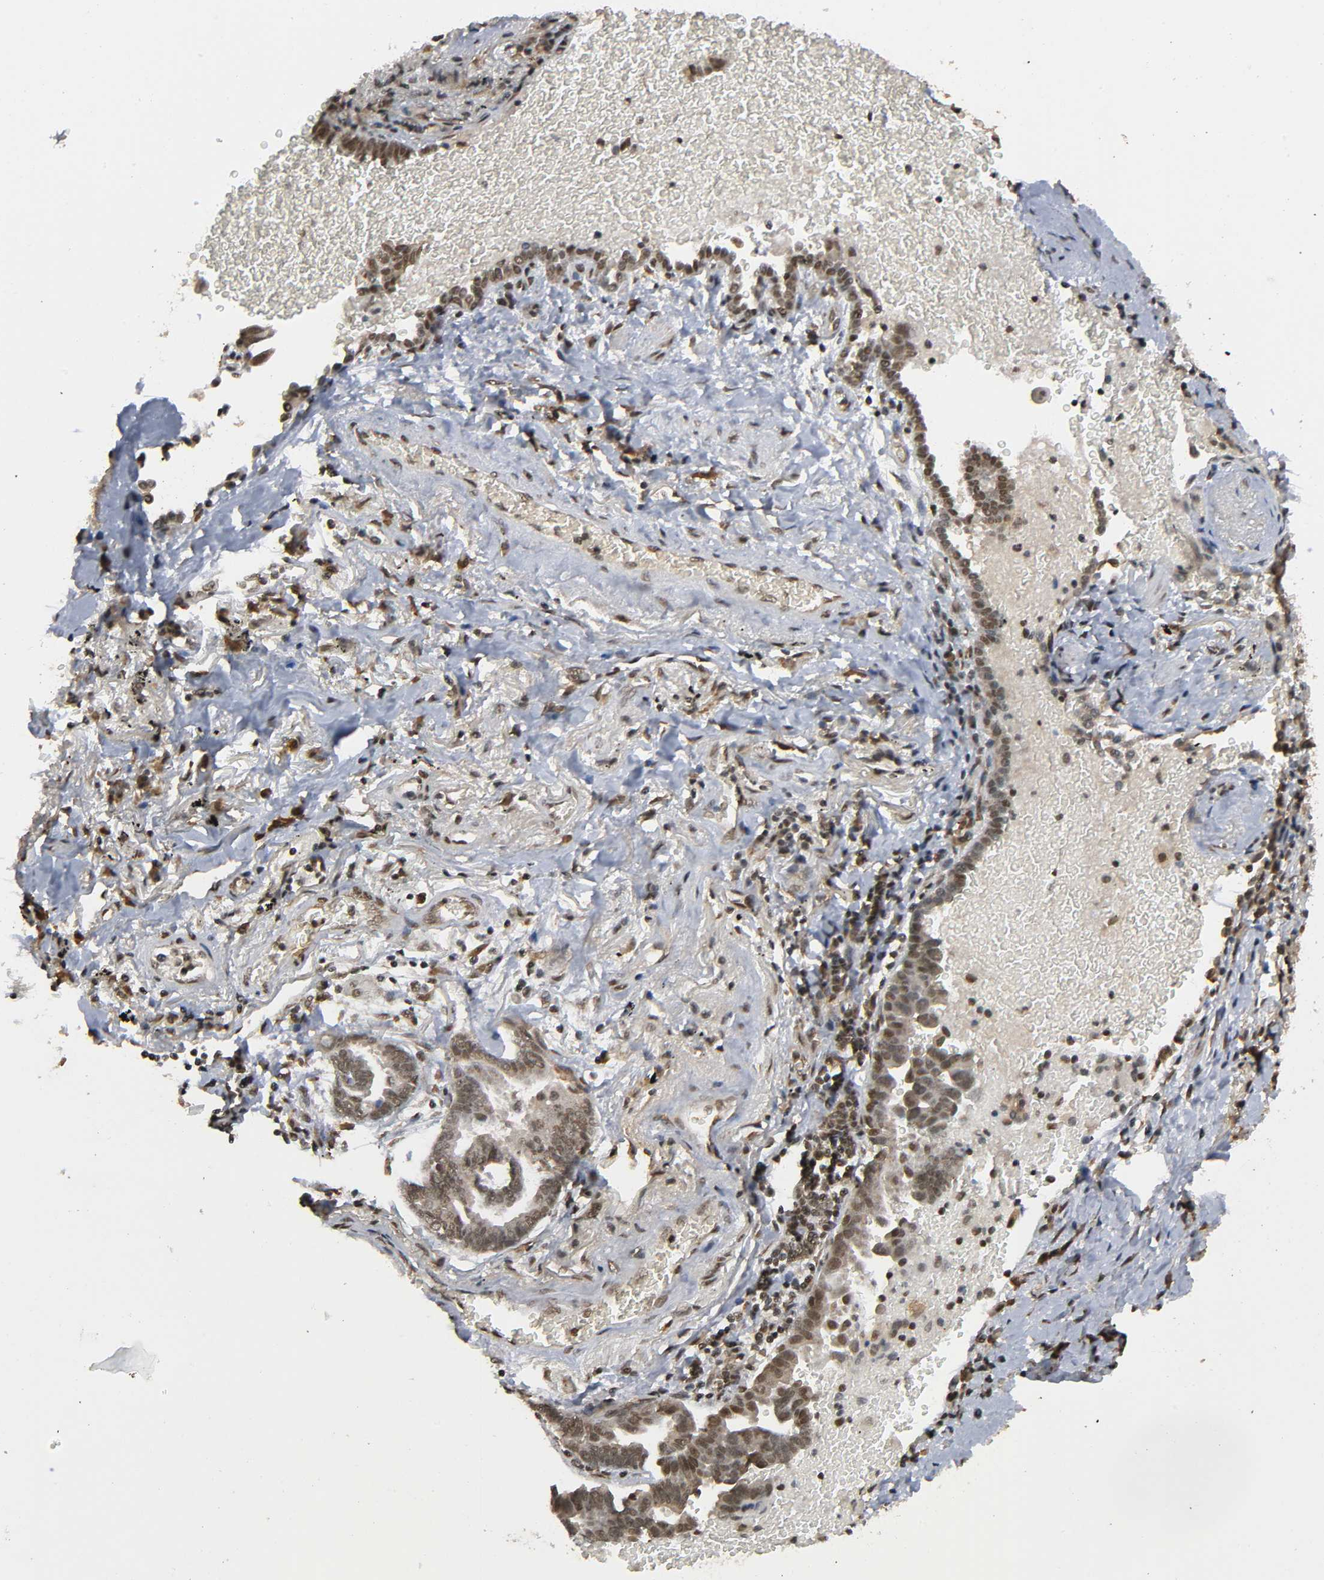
{"staining": {"intensity": "moderate", "quantity": ">75%", "location": "cytoplasmic/membranous,nuclear"}, "tissue": "lung cancer", "cell_type": "Tumor cells", "image_type": "cancer", "snomed": [{"axis": "morphology", "description": "Adenocarcinoma, NOS"}, {"axis": "topography", "description": "Lung"}], "caption": "Immunohistochemistry (IHC) micrograph of human lung cancer stained for a protein (brown), which demonstrates medium levels of moderate cytoplasmic/membranous and nuclear expression in about >75% of tumor cells.", "gene": "ZNF384", "patient": {"sex": "female", "age": 64}}